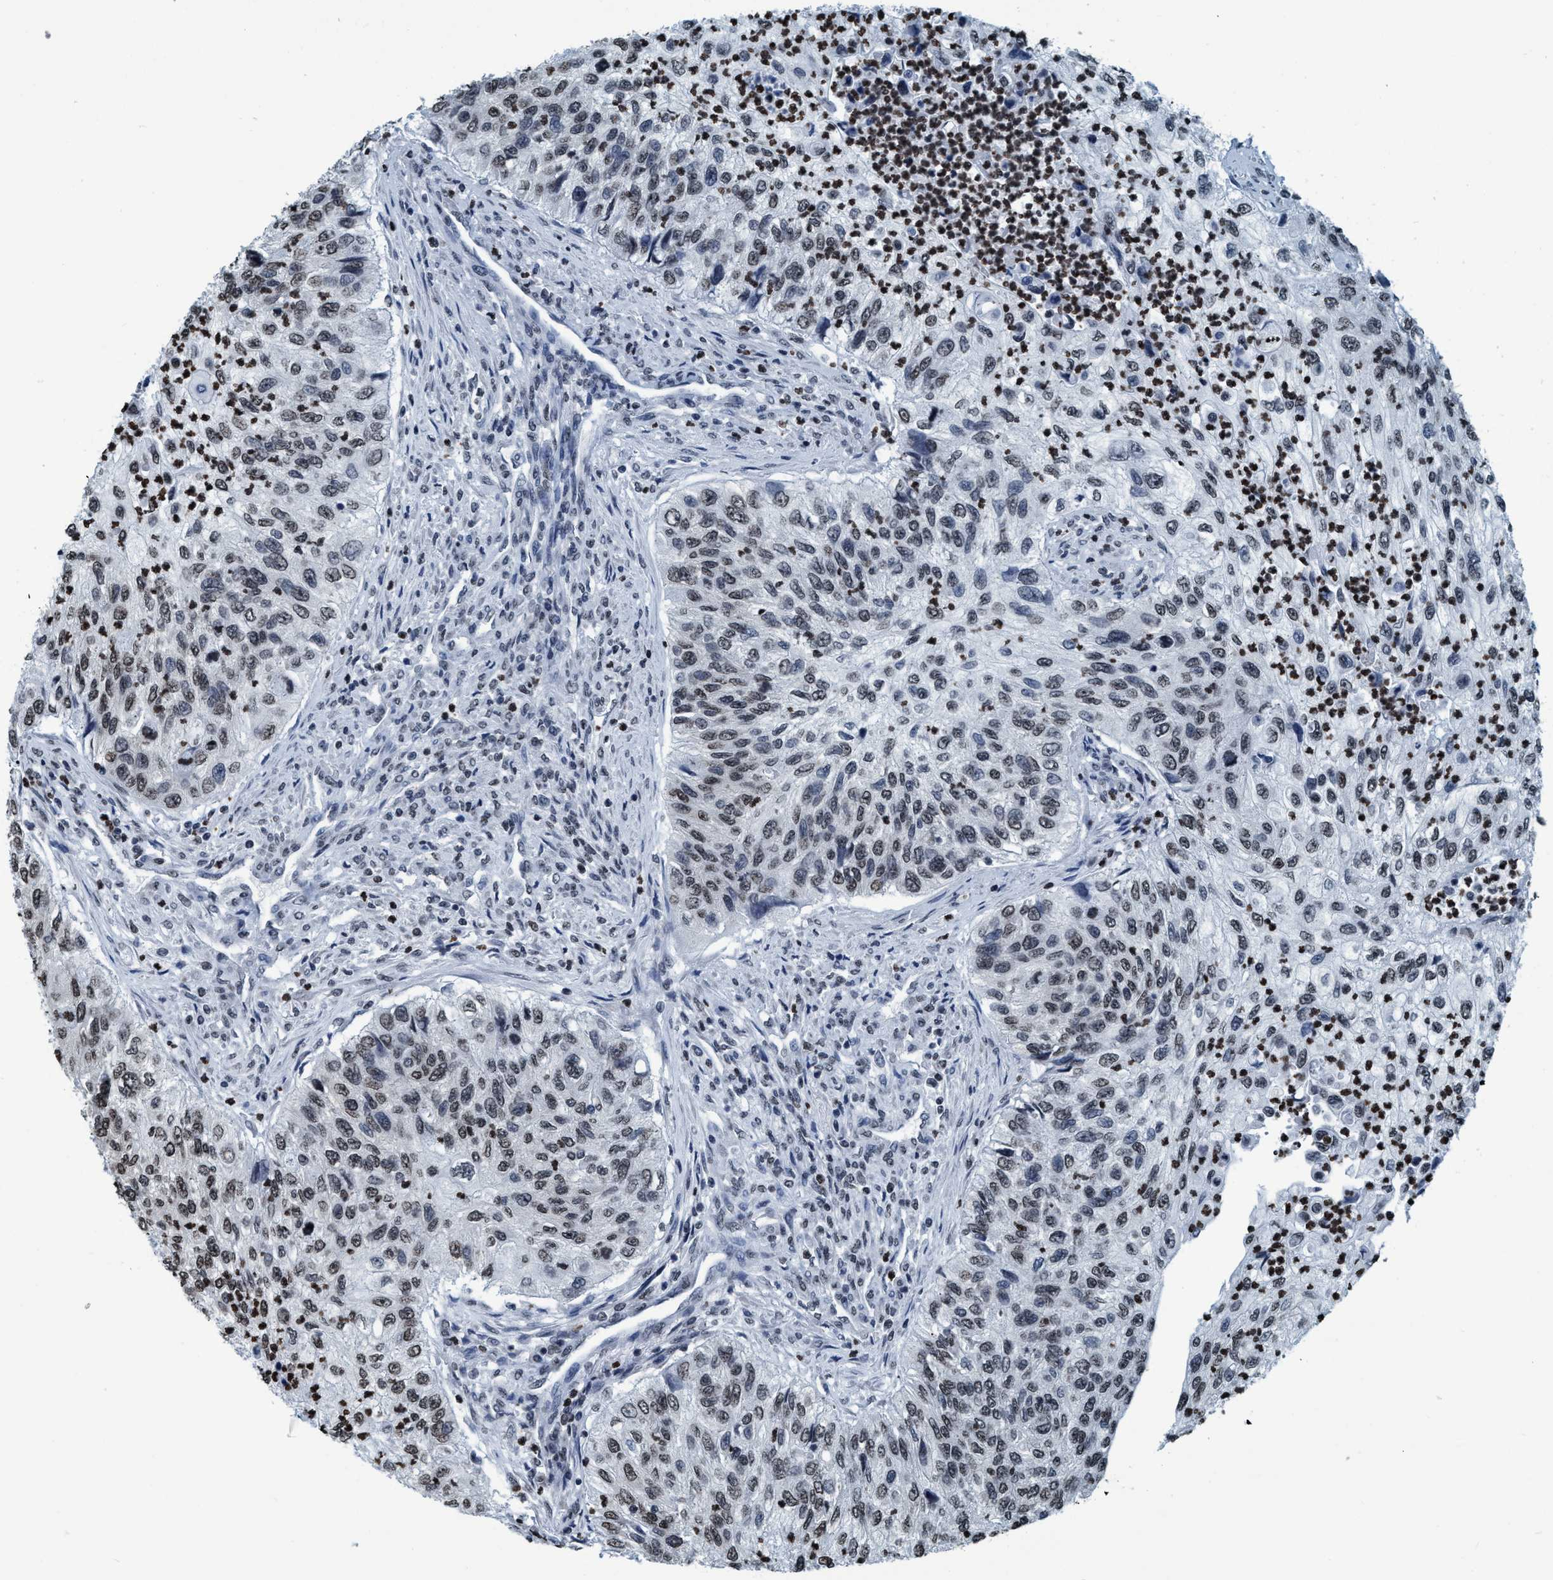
{"staining": {"intensity": "weak", "quantity": ">75%", "location": "nuclear"}, "tissue": "urothelial cancer", "cell_type": "Tumor cells", "image_type": "cancer", "snomed": [{"axis": "morphology", "description": "Urothelial carcinoma, High grade"}, {"axis": "topography", "description": "Urinary bladder"}], "caption": "Human urothelial carcinoma (high-grade) stained for a protein (brown) shows weak nuclear positive expression in approximately >75% of tumor cells.", "gene": "CCNE2", "patient": {"sex": "female", "age": 60}}